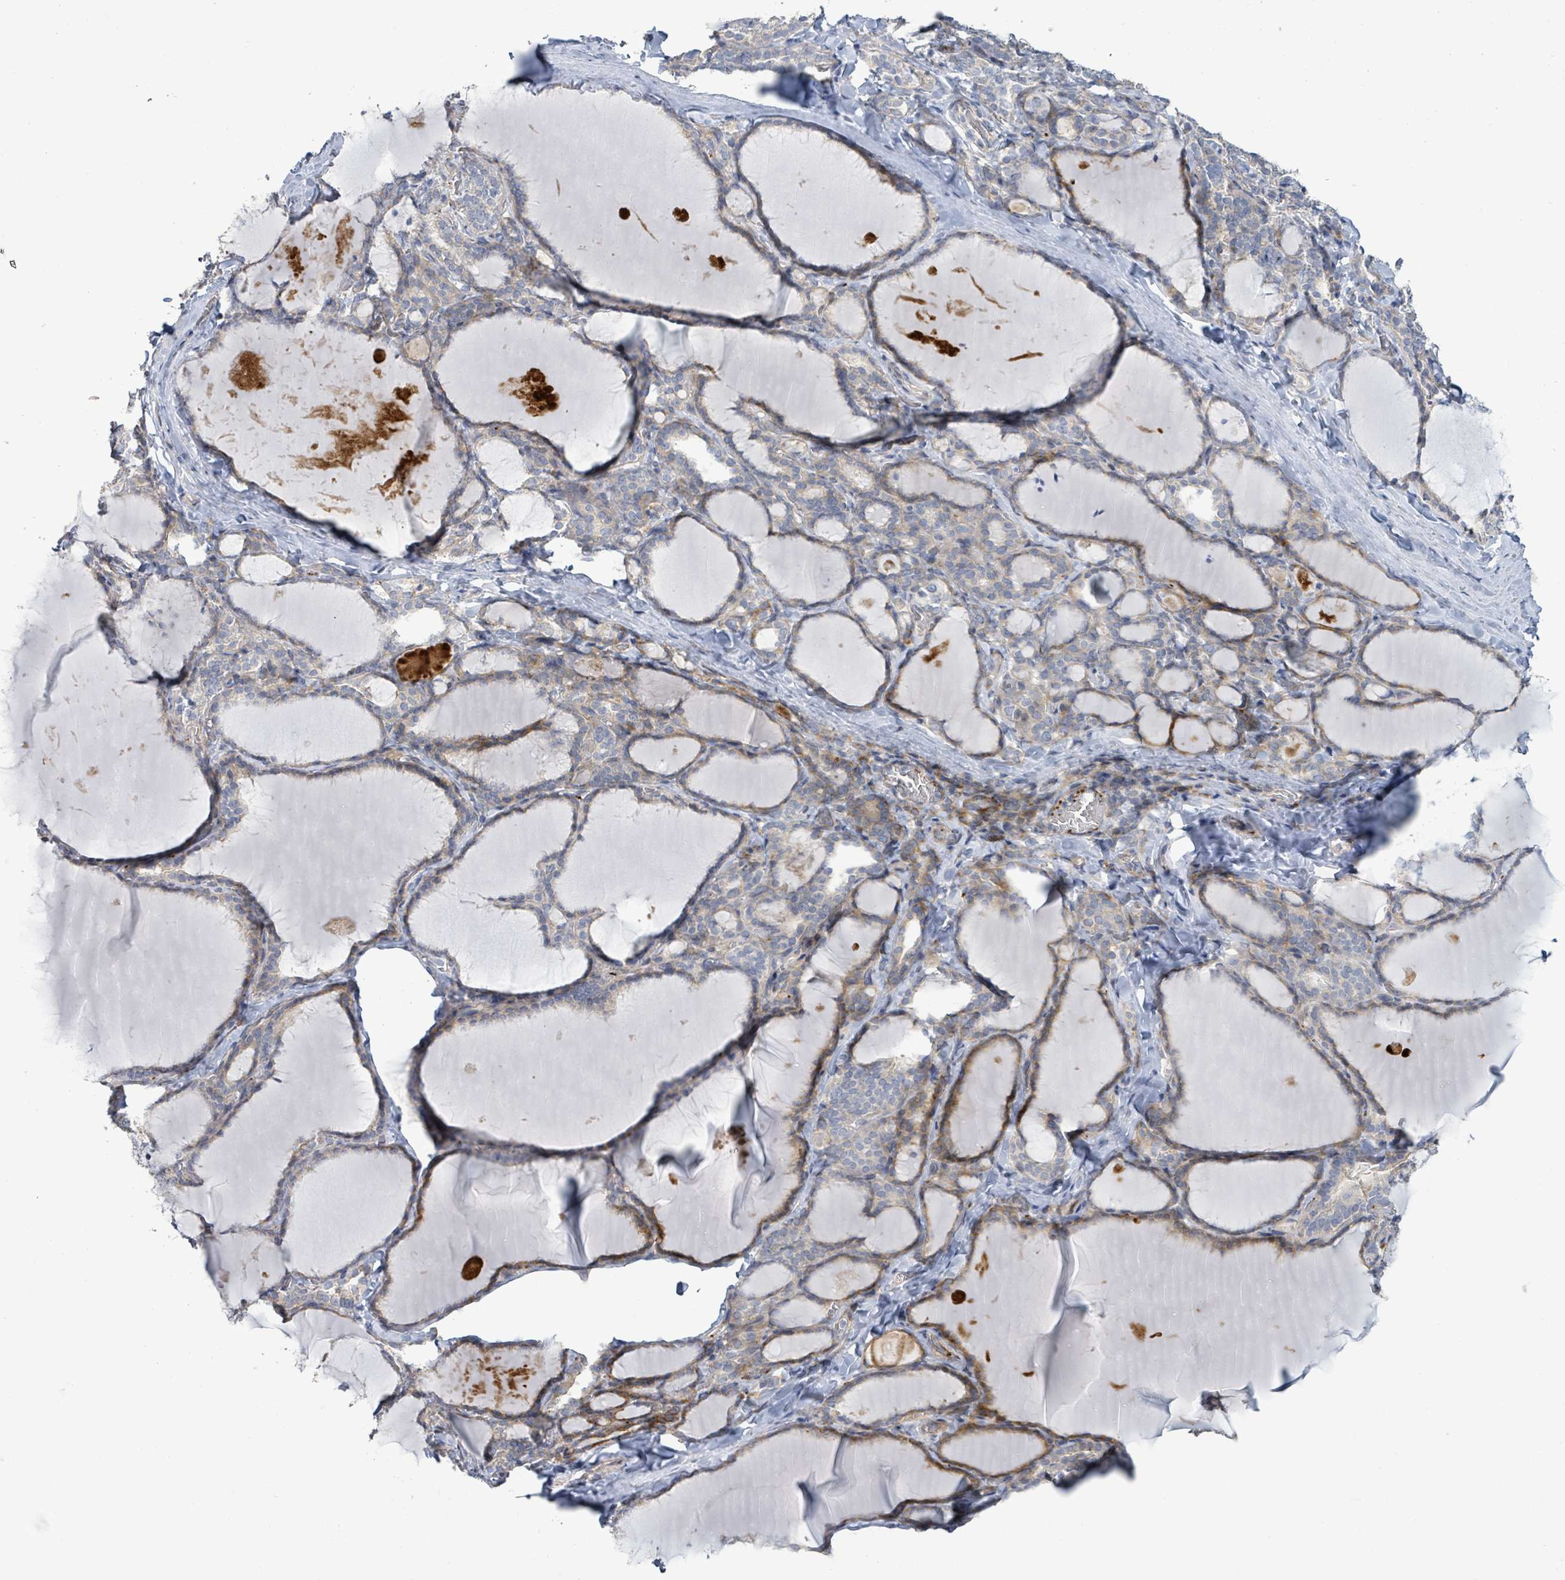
{"staining": {"intensity": "moderate", "quantity": "25%-75%", "location": "cytoplasmic/membranous"}, "tissue": "thyroid gland", "cell_type": "Glandular cells", "image_type": "normal", "snomed": [{"axis": "morphology", "description": "Normal tissue, NOS"}, {"axis": "topography", "description": "Thyroid gland"}], "caption": "DAB (3,3'-diaminobenzidine) immunohistochemical staining of normal human thyroid gland shows moderate cytoplasmic/membranous protein staining in about 25%-75% of glandular cells.", "gene": "LILRA4", "patient": {"sex": "female", "age": 31}}